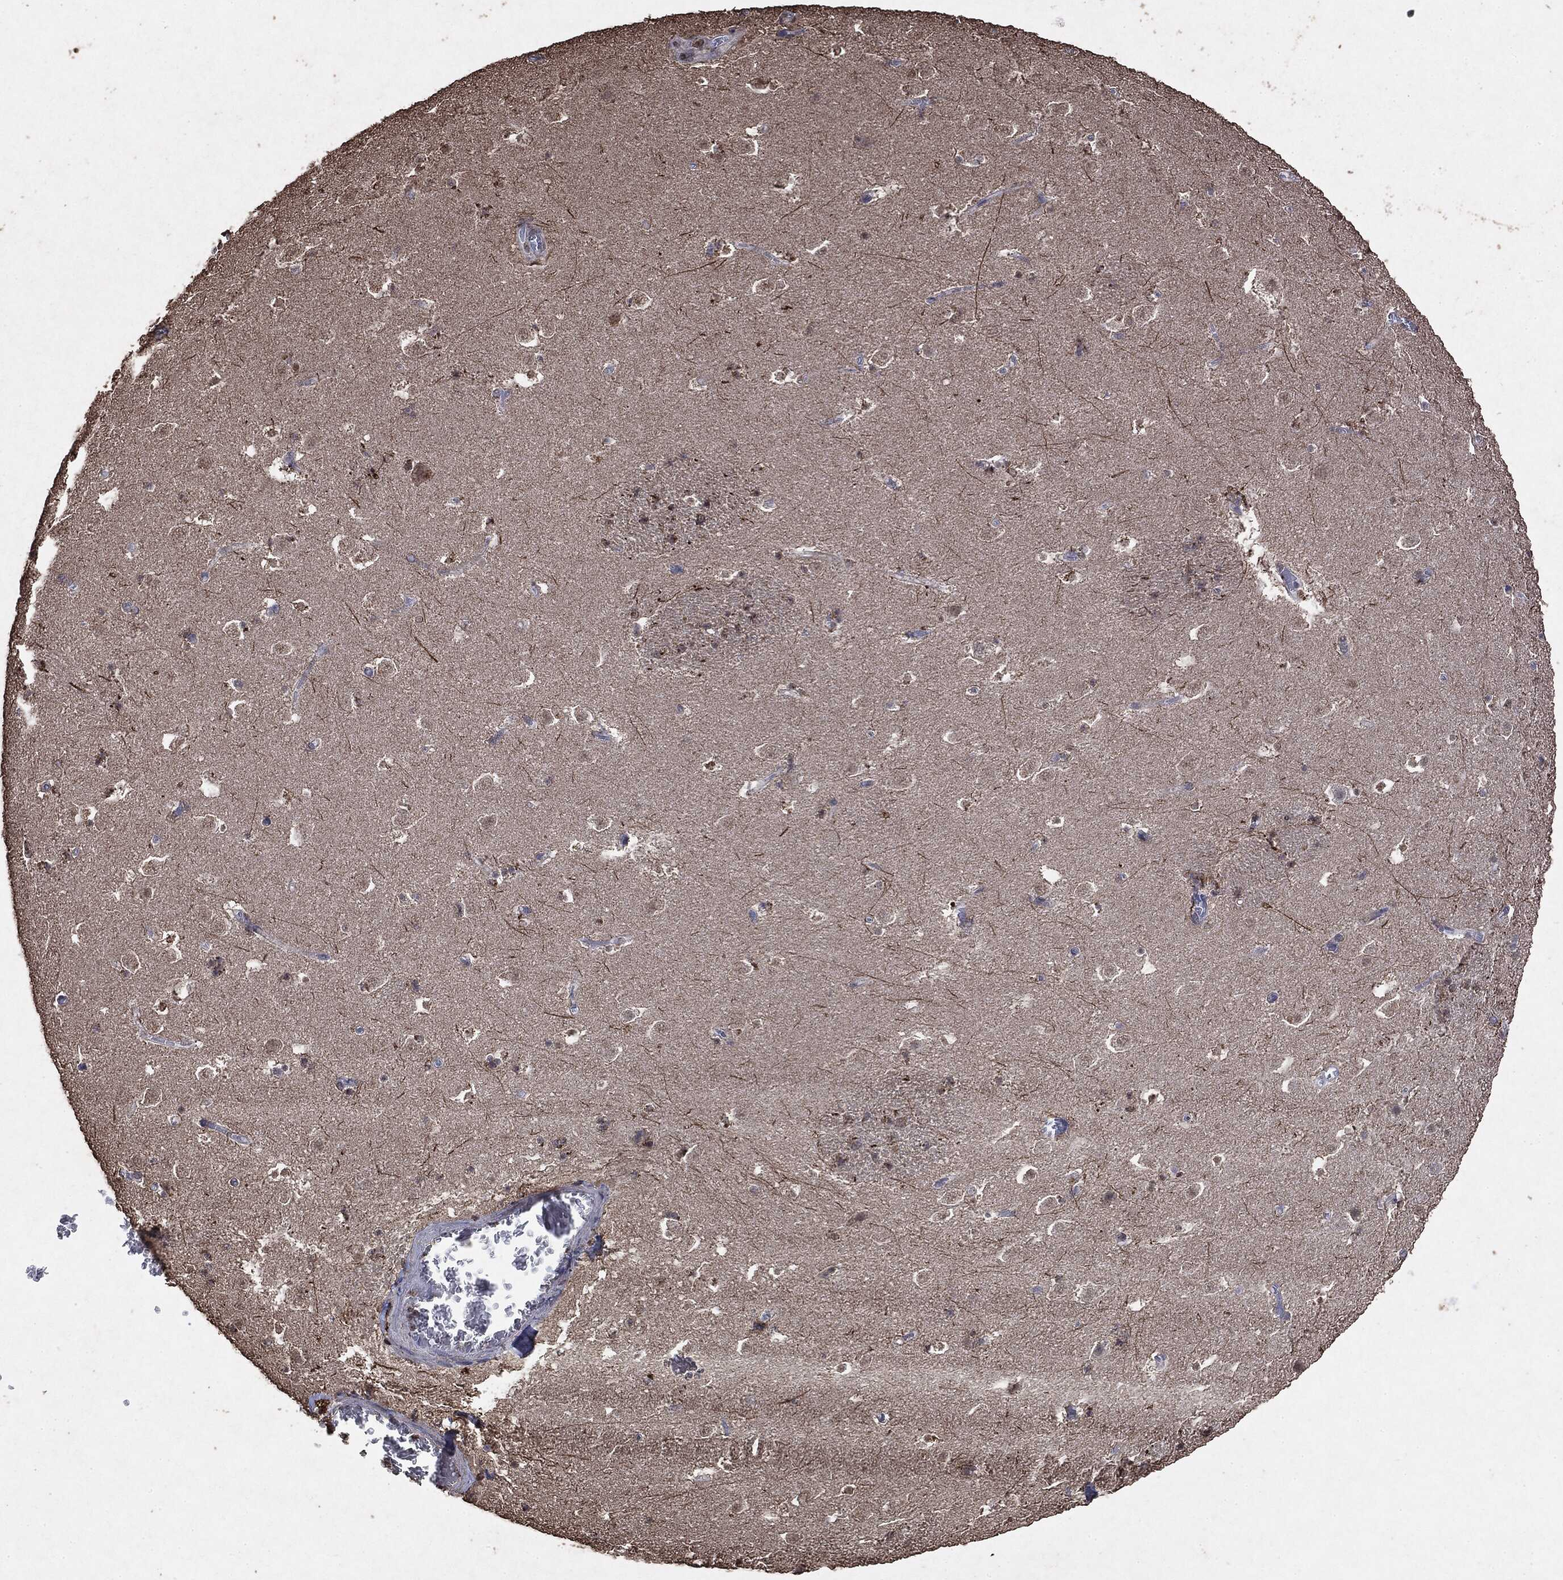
{"staining": {"intensity": "moderate", "quantity": "<25%", "location": "nuclear"}, "tissue": "caudate", "cell_type": "Glial cells", "image_type": "normal", "snomed": [{"axis": "morphology", "description": "Normal tissue, NOS"}, {"axis": "topography", "description": "Lateral ventricle wall"}], "caption": "Brown immunohistochemical staining in unremarkable human caudate reveals moderate nuclear staining in approximately <25% of glial cells.", "gene": "RAD18", "patient": {"sex": "female", "age": 42}}